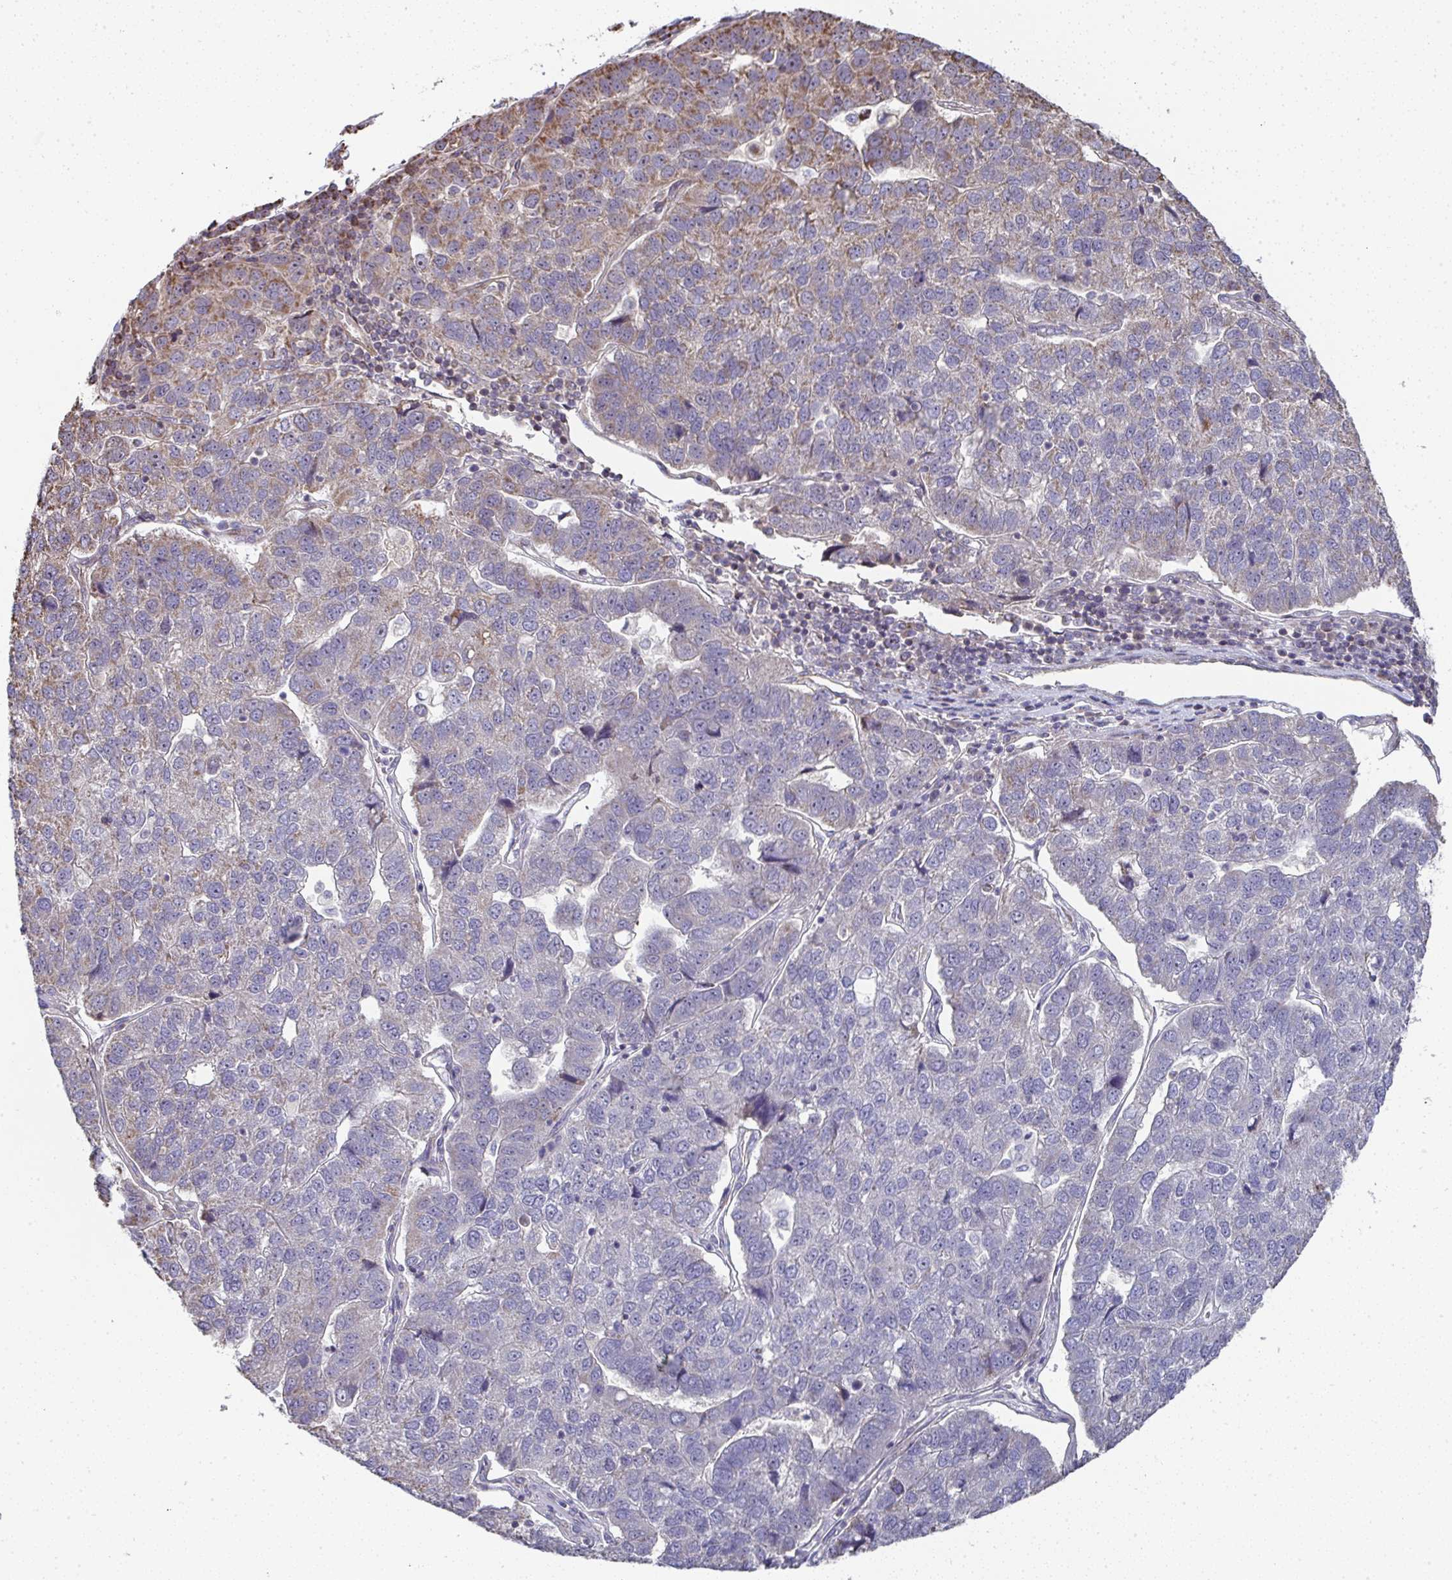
{"staining": {"intensity": "moderate", "quantity": "<25%", "location": "cytoplasmic/membranous"}, "tissue": "pancreatic cancer", "cell_type": "Tumor cells", "image_type": "cancer", "snomed": [{"axis": "morphology", "description": "Adenocarcinoma, NOS"}, {"axis": "topography", "description": "Pancreas"}], "caption": "Human pancreatic cancer stained with a brown dye displays moderate cytoplasmic/membranous positive positivity in about <25% of tumor cells.", "gene": "AGTPBP1", "patient": {"sex": "female", "age": 61}}